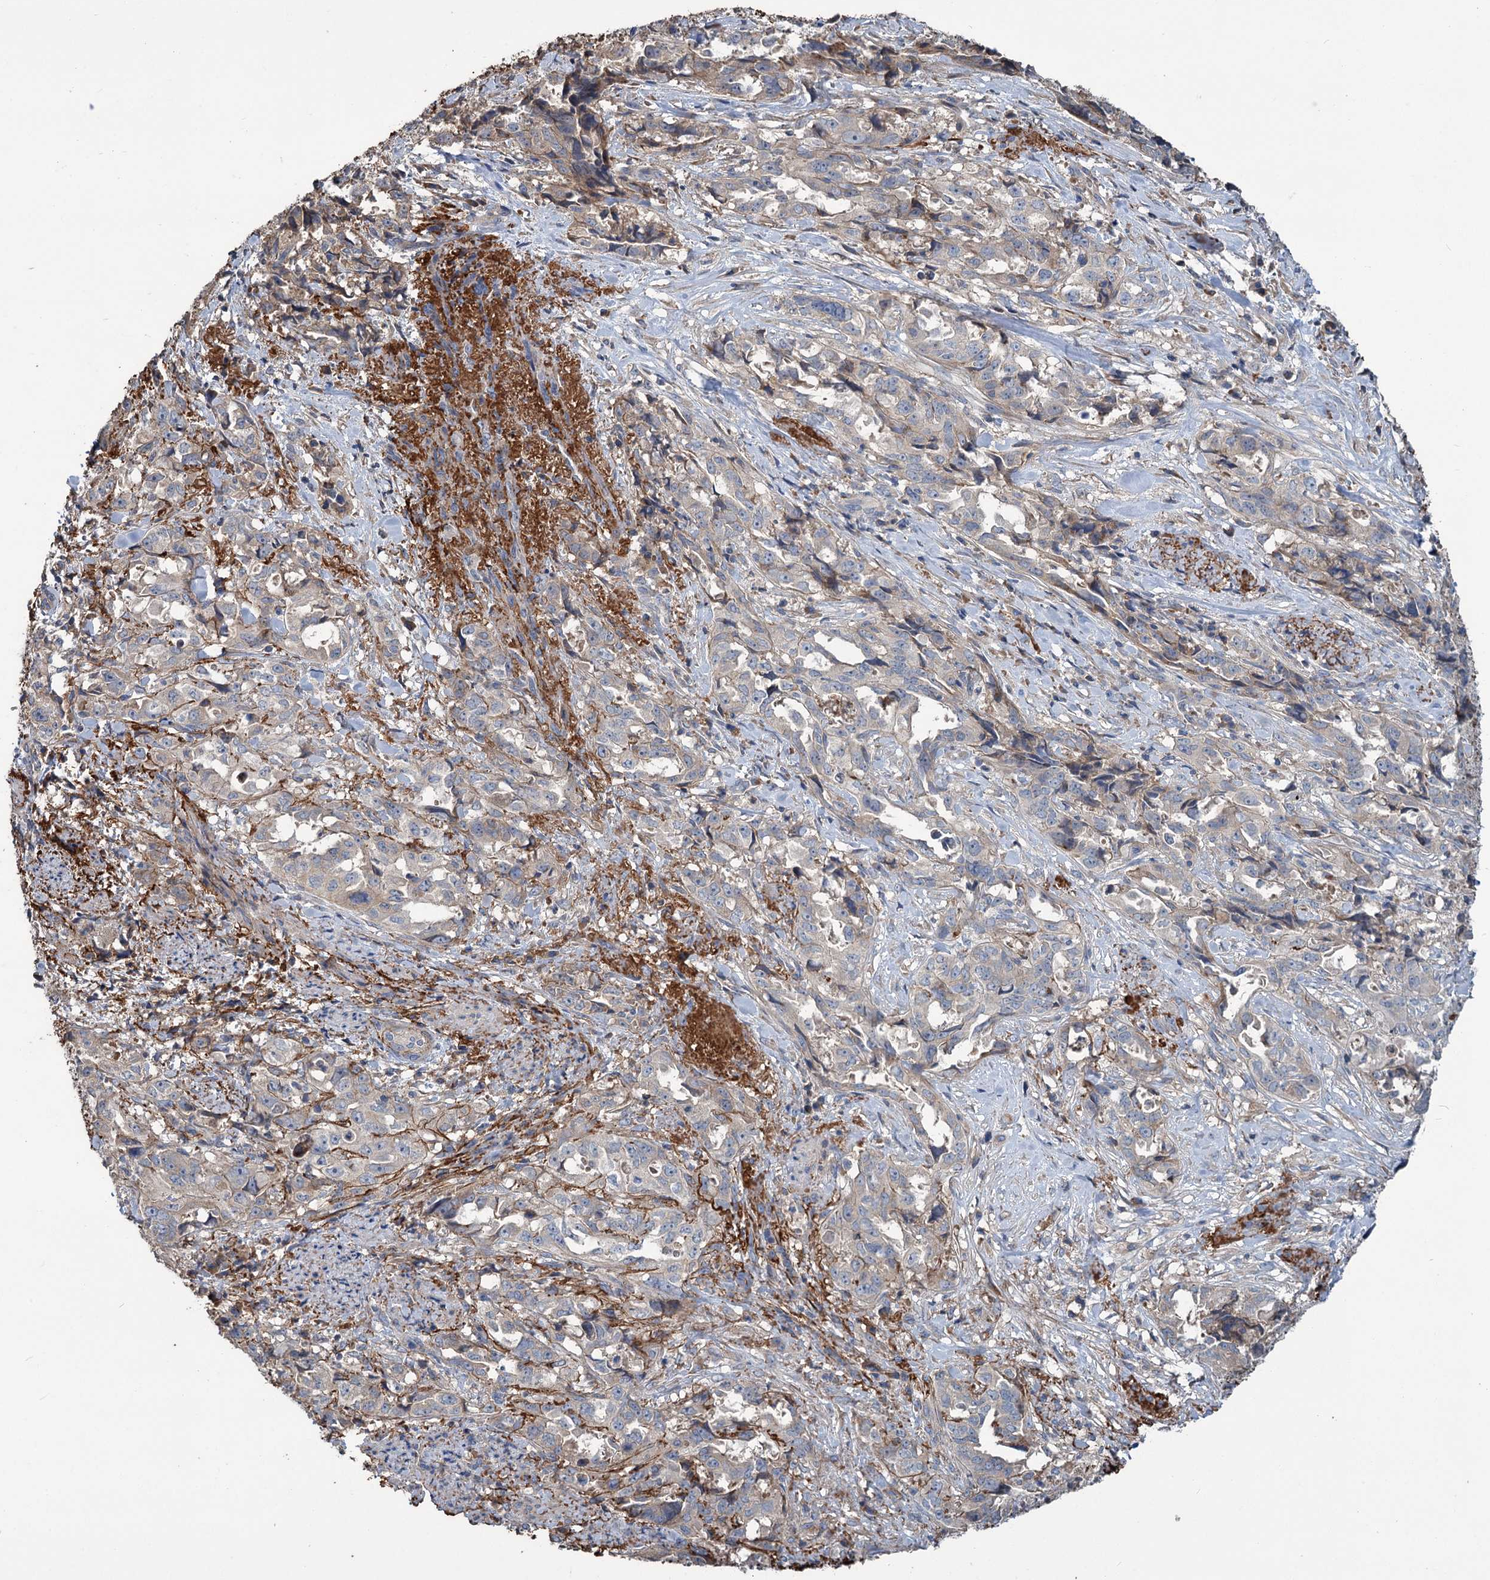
{"staining": {"intensity": "negative", "quantity": "none", "location": "none"}, "tissue": "endometrial cancer", "cell_type": "Tumor cells", "image_type": "cancer", "snomed": [{"axis": "morphology", "description": "Adenocarcinoma, NOS"}, {"axis": "topography", "description": "Endometrium"}], "caption": "High magnification brightfield microscopy of adenocarcinoma (endometrial) stained with DAB (brown) and counterstained with hematoxylin (blue): tumor cells show no significant staining.", "gene": "URAD", "patient": {"sex": "female", "age": 65}}